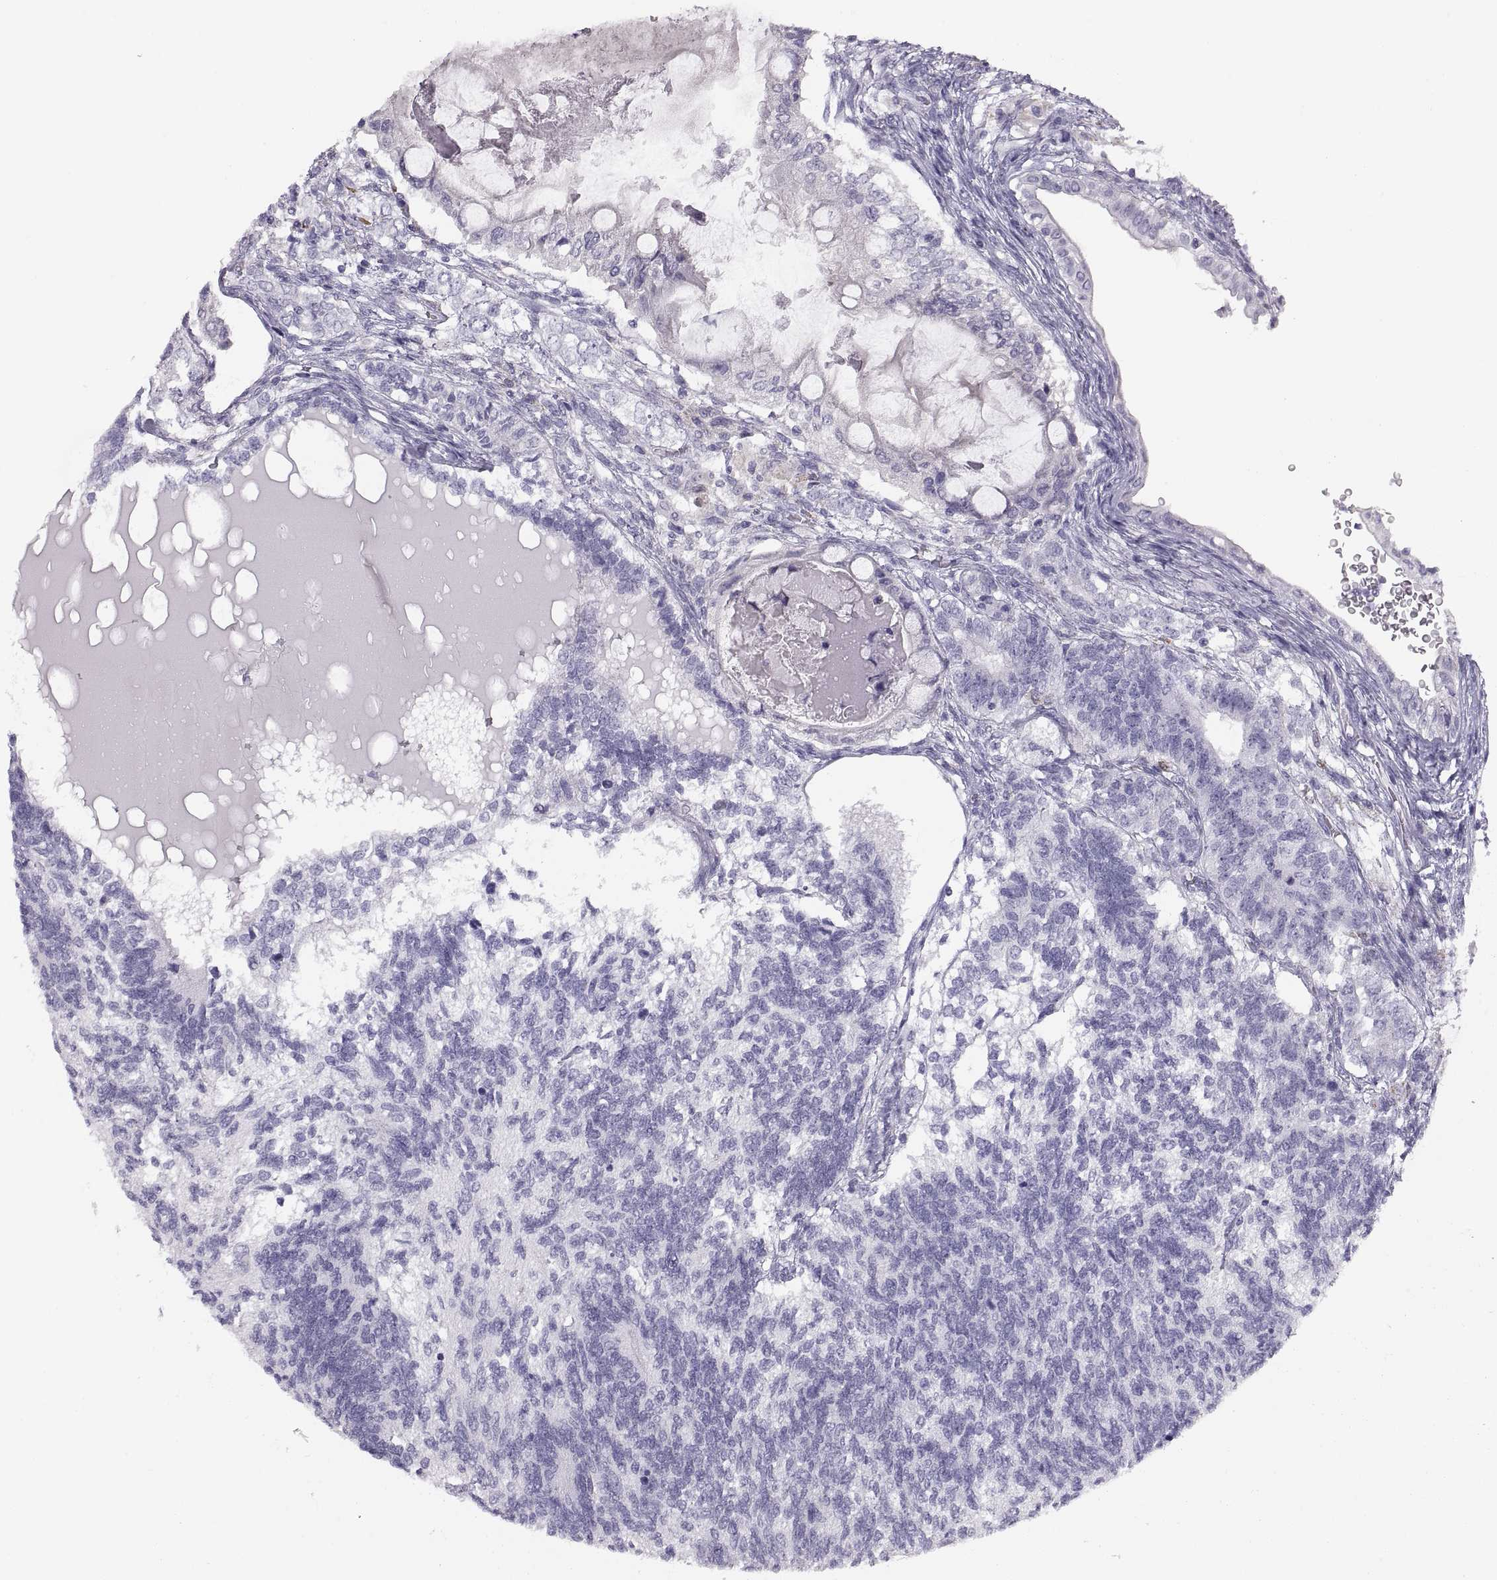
{"staining": {"intensity": "negative", "quantity": "none", "location": "none"}, "tissue": "testis cancer", "cell_type": "Tumor cells", "image_type": "cancer", "snomed": [{"axis": "morphology", "description": "Seminoma, NOS"}, {"axis": "morphology", "description": "Carcinoma, Embryonal, NOS"}, {"axis": "topography", "description": "Testis"}], "caption": "A micrograph of testis cancer stained for a protein displays no brown staining in tumor cells. Brightfield microscopy of immunohistochemistry stained with DAB (3,3'-diaminobenzidine) (brown) and hematoxylin (blue), captured at high magnification.", "gene": "COL9A3", "patient": {"sex": "male", "age": 41}}